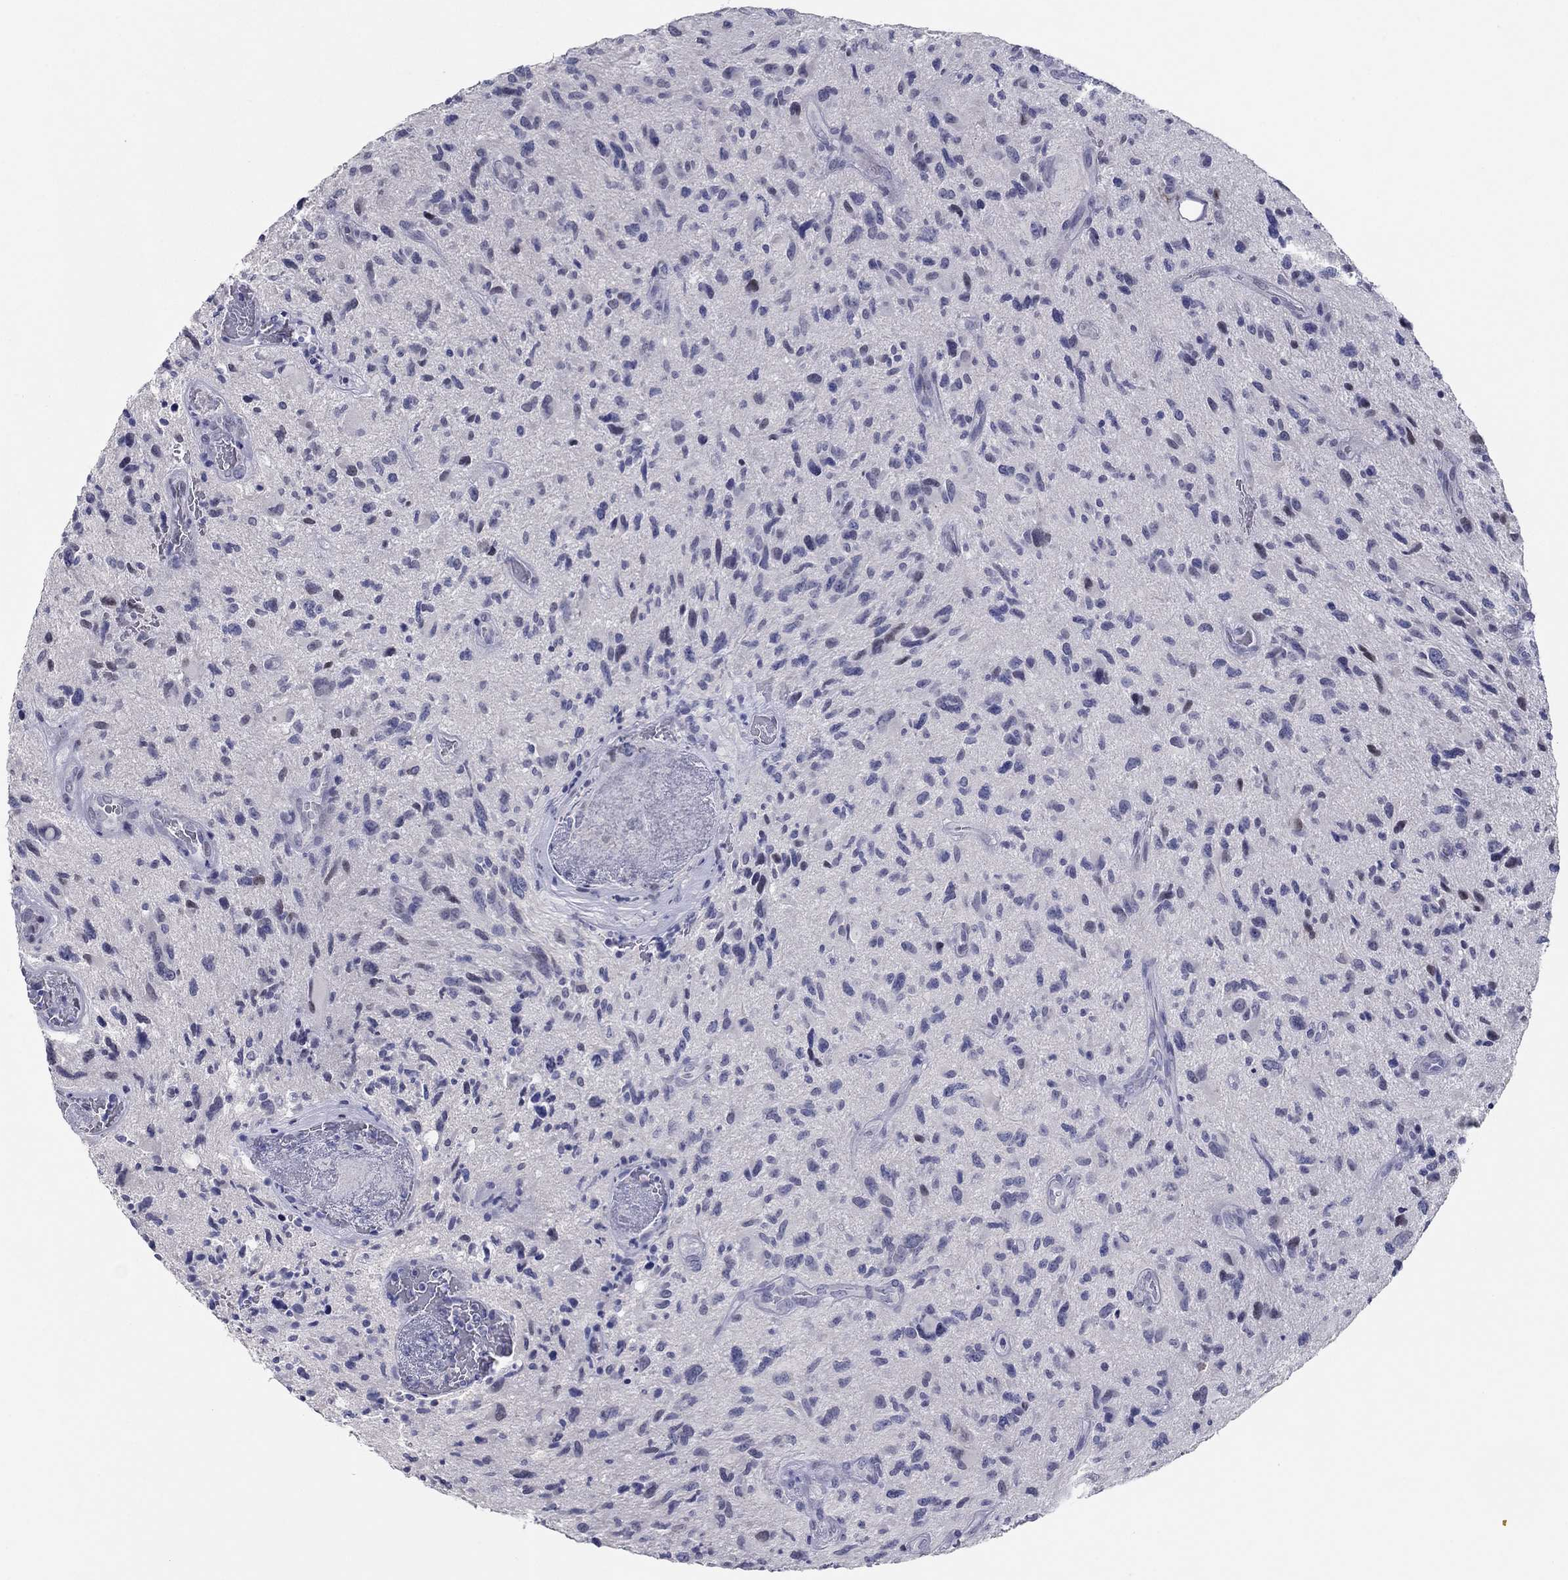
{"staining": {"intensity": "negative", "quantity": "none", "location": "none"}, "tissue": "glioma", "cell_type": "Tumor cells", "image_type": "cancer", "snomed": [{"axis": "morphology", "description": "Glioma, malignant, NOS"}, {"axis": "morphology", "description": "Glioma, malignant, High grade"}, {"axis": "topography", "description": "Brain"}], "caption": "This photomicrograph is of malignant glioma (high-grade) stained with immunohistochemistry (IHC) to label a protein in brown with the nuclei are counter-stained blue. There is no staining in tumor cells.", "gene": "ITGAE", "patient": {"sex": "female", "age": 71}}